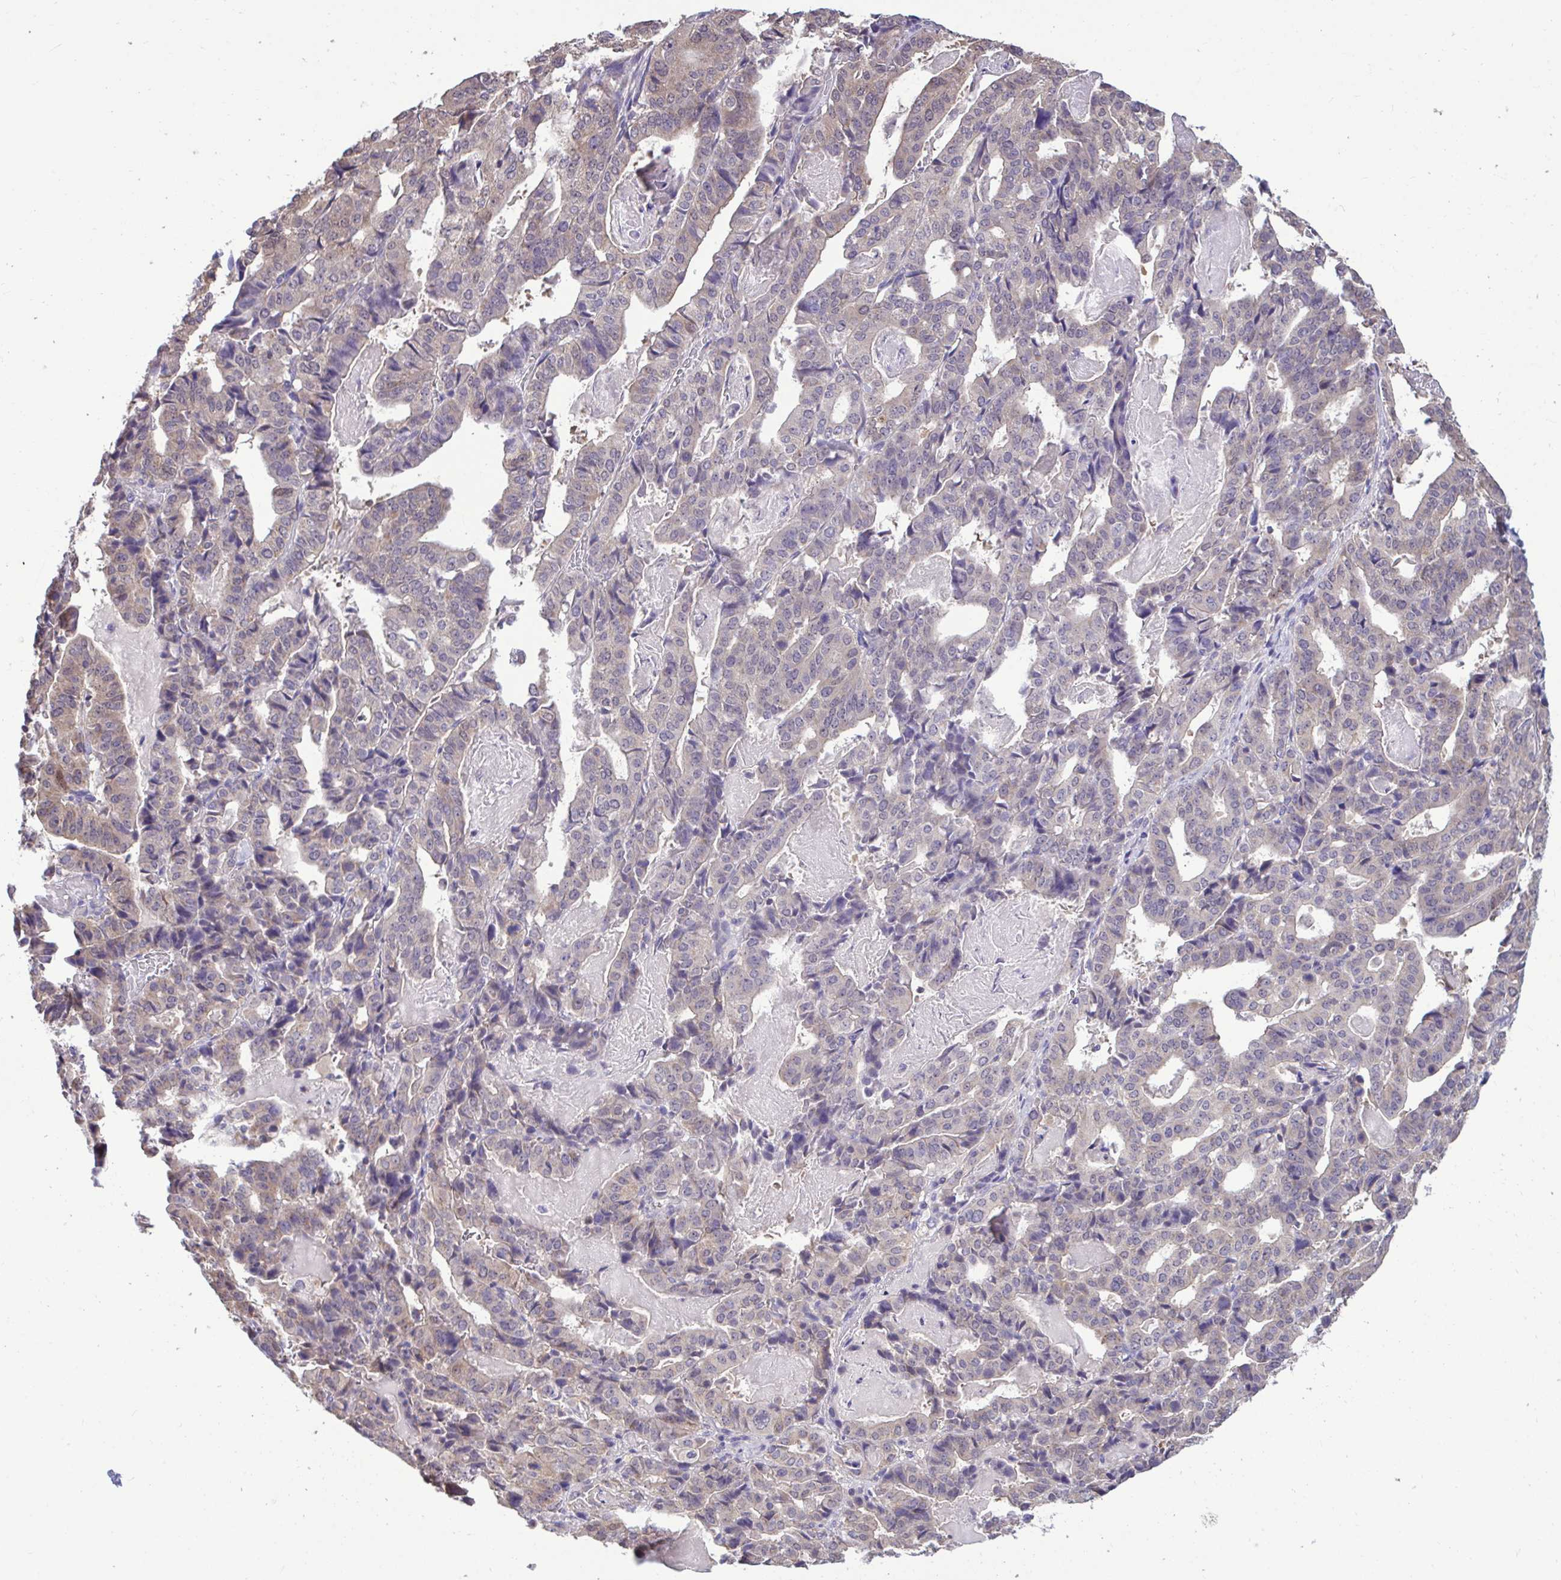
{"staining": {"intensity": "weak", "quantity": "25%-75%", "location": "cytoplasmic/membranous"}, "tissue": "stomach cancer", "cell_type": "Tumor cells", "image_type": "cancer", "snomed": [{"axis": "morphology", "description": "Adenocarcinoma, NOS"}, {"axis": "topography", "description": "Stomach"}], "caption": "This photomicrograph shows immunohistochemistry (IHC) staining of stomach cancer, with low weak cytoplasmic/membranous expression in about 25%-75% of tumor cells.", "gene": "SARS2", "patient": {"sex": "male", "age": 48}}